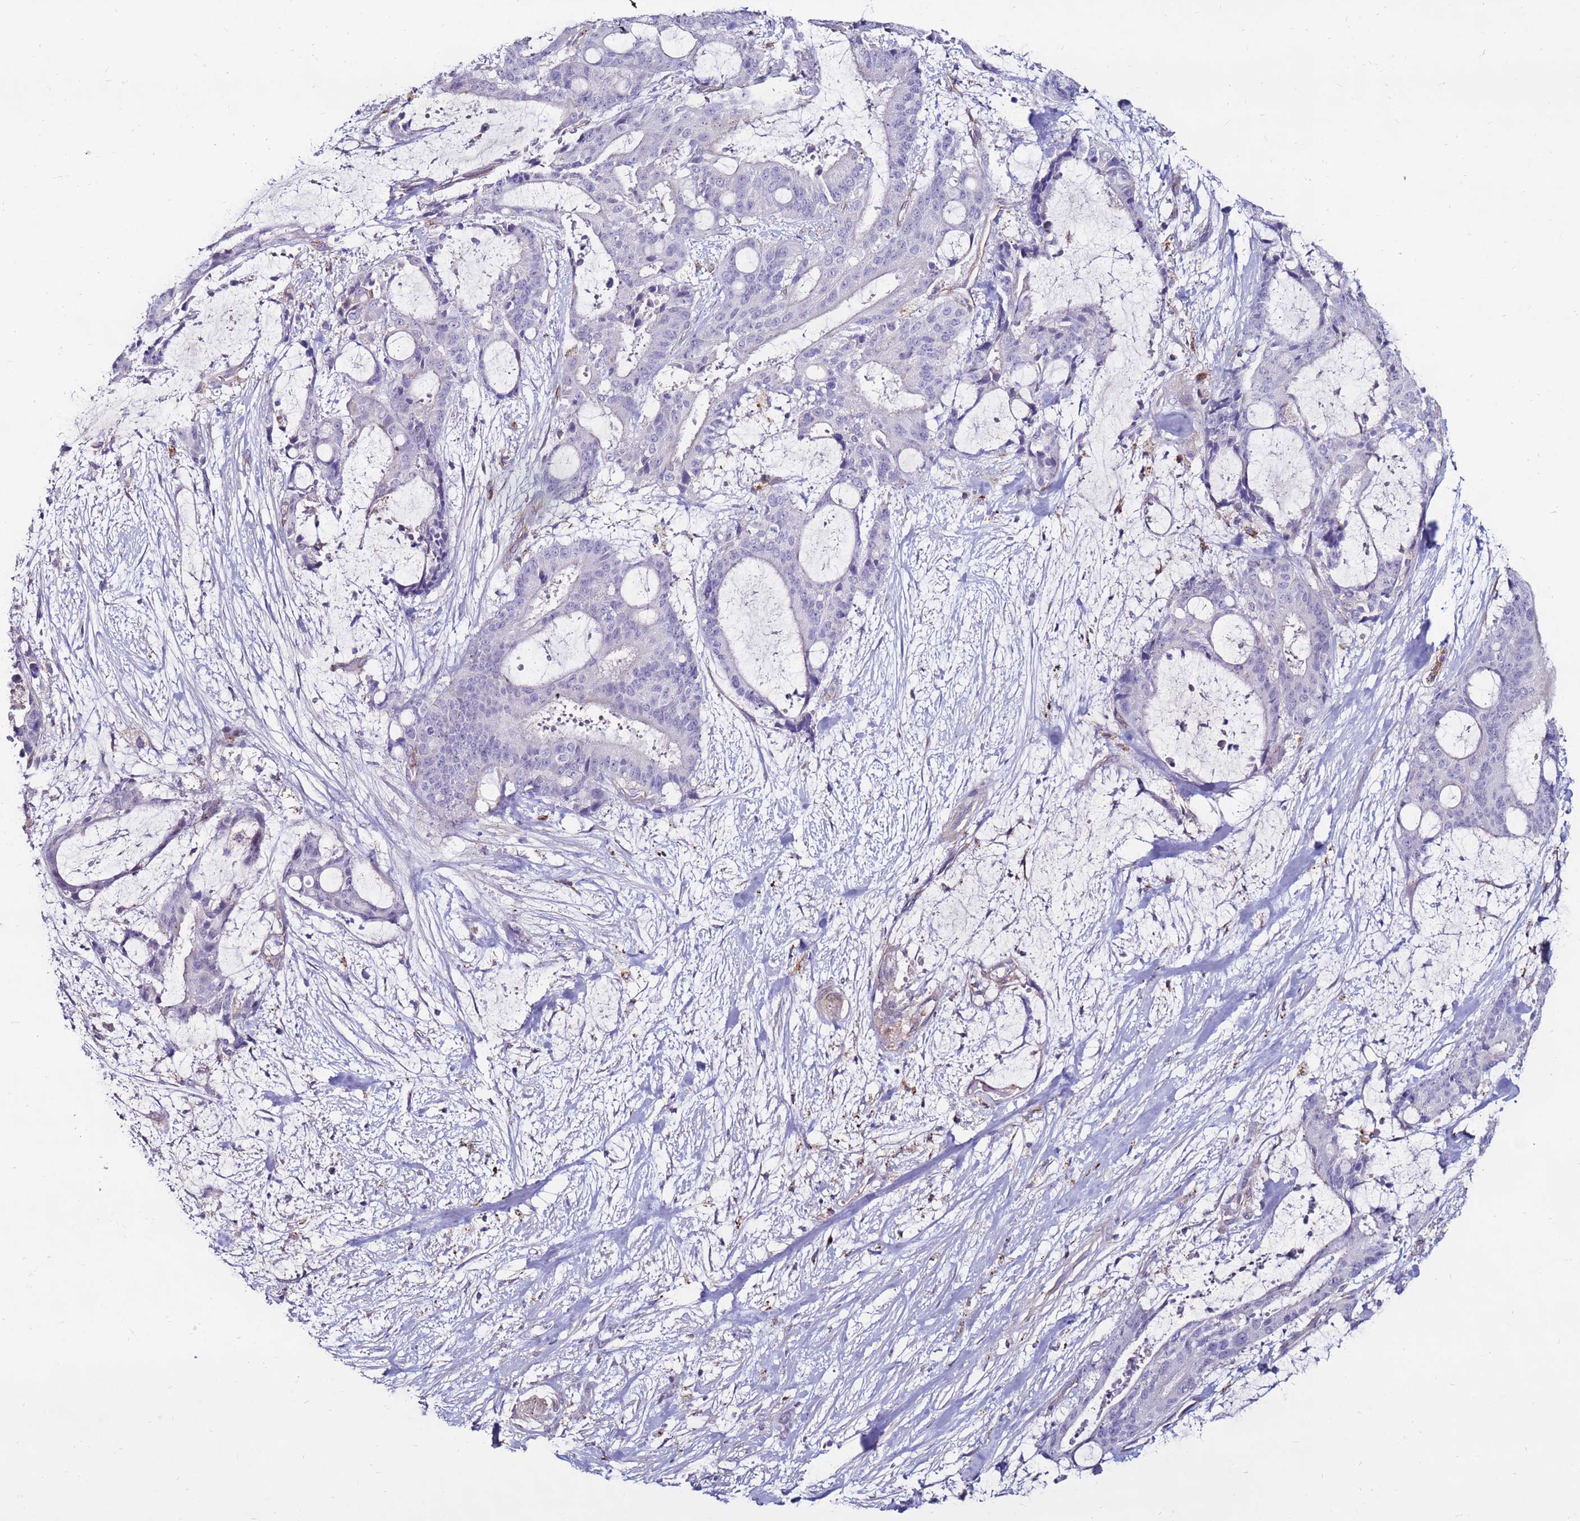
{"staining": {"intensity": "negative", "quantity": "none", "location": "none"}, "tissue": "liver cancer", "cell_type": "Tumor cells", "image_type": "cancer", "snomed": [{"axis": "morphology", "description": "Normal tissue, NOS"}, {"axis": "morphology", "description": "Cholangiocarcinoma"}, {"axis": "topography", "description": "Liver"}, {"axis": "topography", "description": "Peripheral nerve tissue"}], "caption": "IHC micrograph of human liver cholangiocarcinoma stained for a protein (brown), which reveals no expression in tumor cells.", "gene": "CLEC4M", "patient": {"sex": "female", "age": 73}}